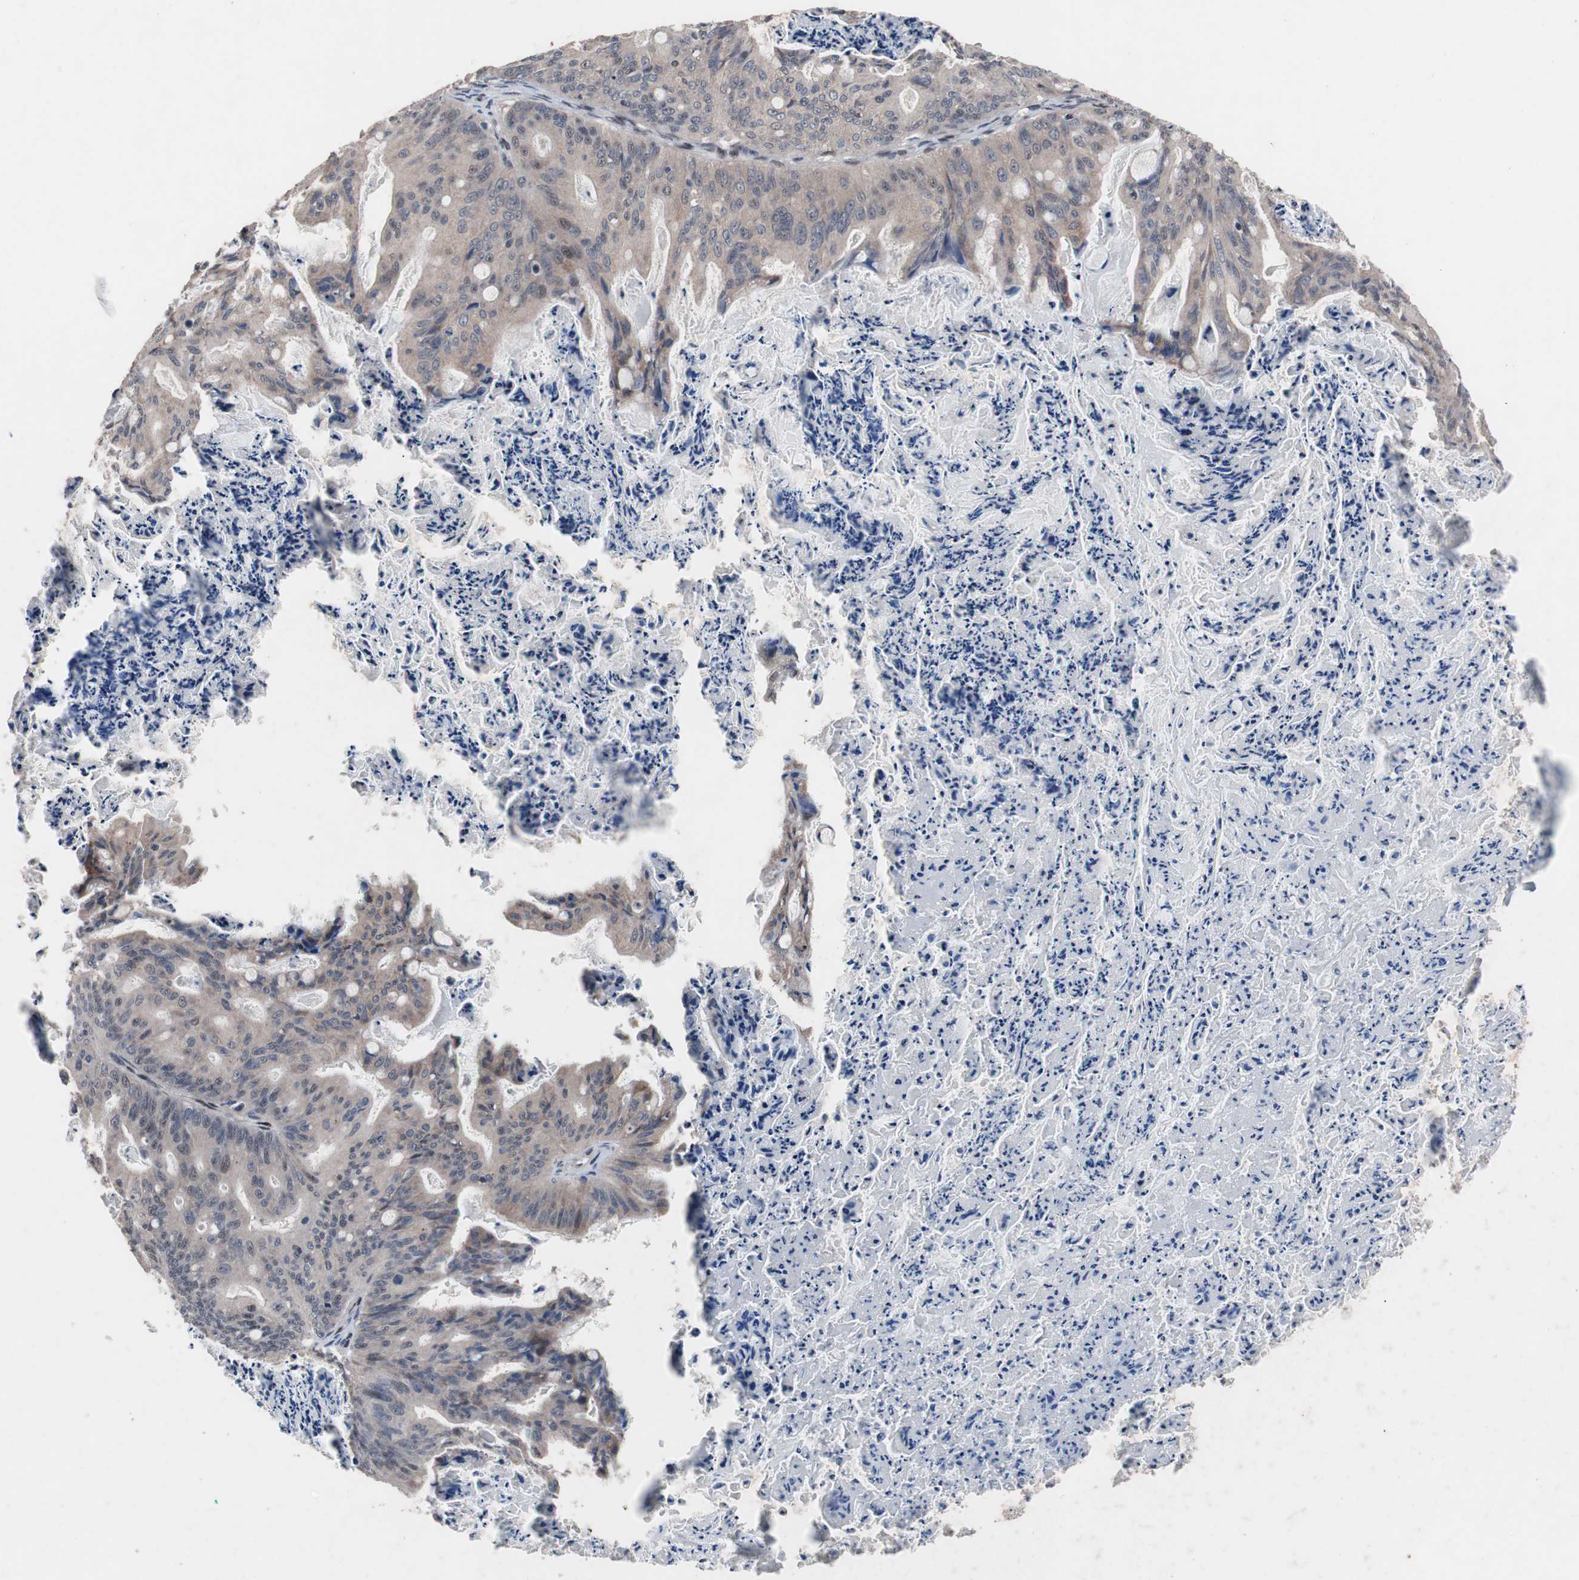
{"staining": {"intensity": "weak", "quantity": "<25%", "location": "cytoplasmic/membranous"}, "tissue": "ovarian cancer", "cell_type": "Tumor cells", "image_type": "cancer", "snomed": [{"axis": "morphology", "description": "Cystadenocarcinoma, mucinous, NOS"}, {"axis": "topography", "description": "Ovary"}], "caption": "Immunohistochemical staining of human ovarian cancer displays no significant staining in tumor cells.", "gene": "SOX7", "patient": {"sex": "female", "age": 36}}